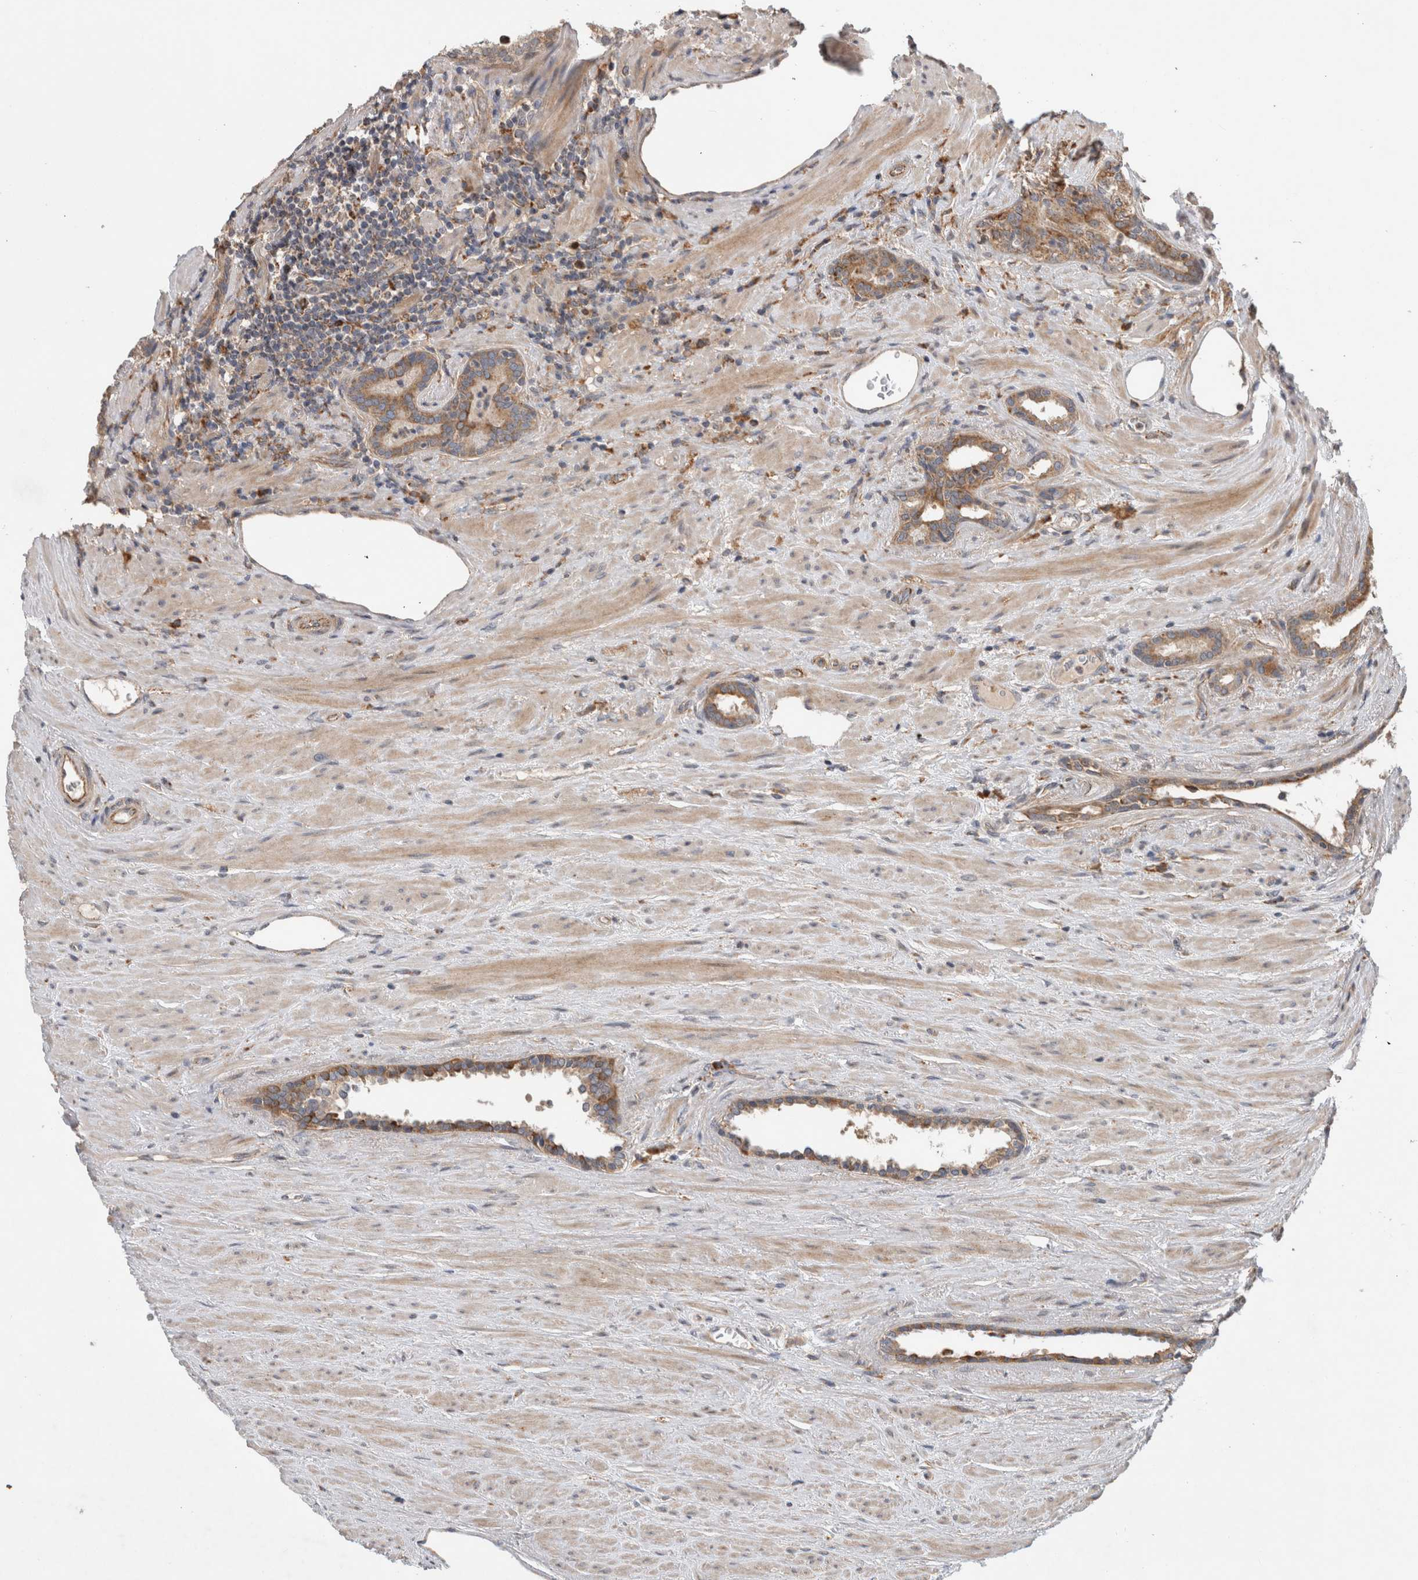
{"staining": {"intensity": "moderate", "quantity": ">75%", "location": "cytoplasmic/membranous"}, "tissue": "prostate cancer", "cell_type": "Tumor cells", "image_type": "cancer", "snomed": [{"axis": "morphology", "description": "Adenocarcinoma, High grade"}, {"axis": "topography", "description": "Prostate"}], "caption": "Immunohistochemical staining of prostate cancer (high-grade adenocarcinoma) demonstrates medium levels of moderate cytoplasmic/membranous positivity in approximately >75% of tumor cells.", "gene": "ADGRL3", "patient": {"sex": "male", "age": 71}}